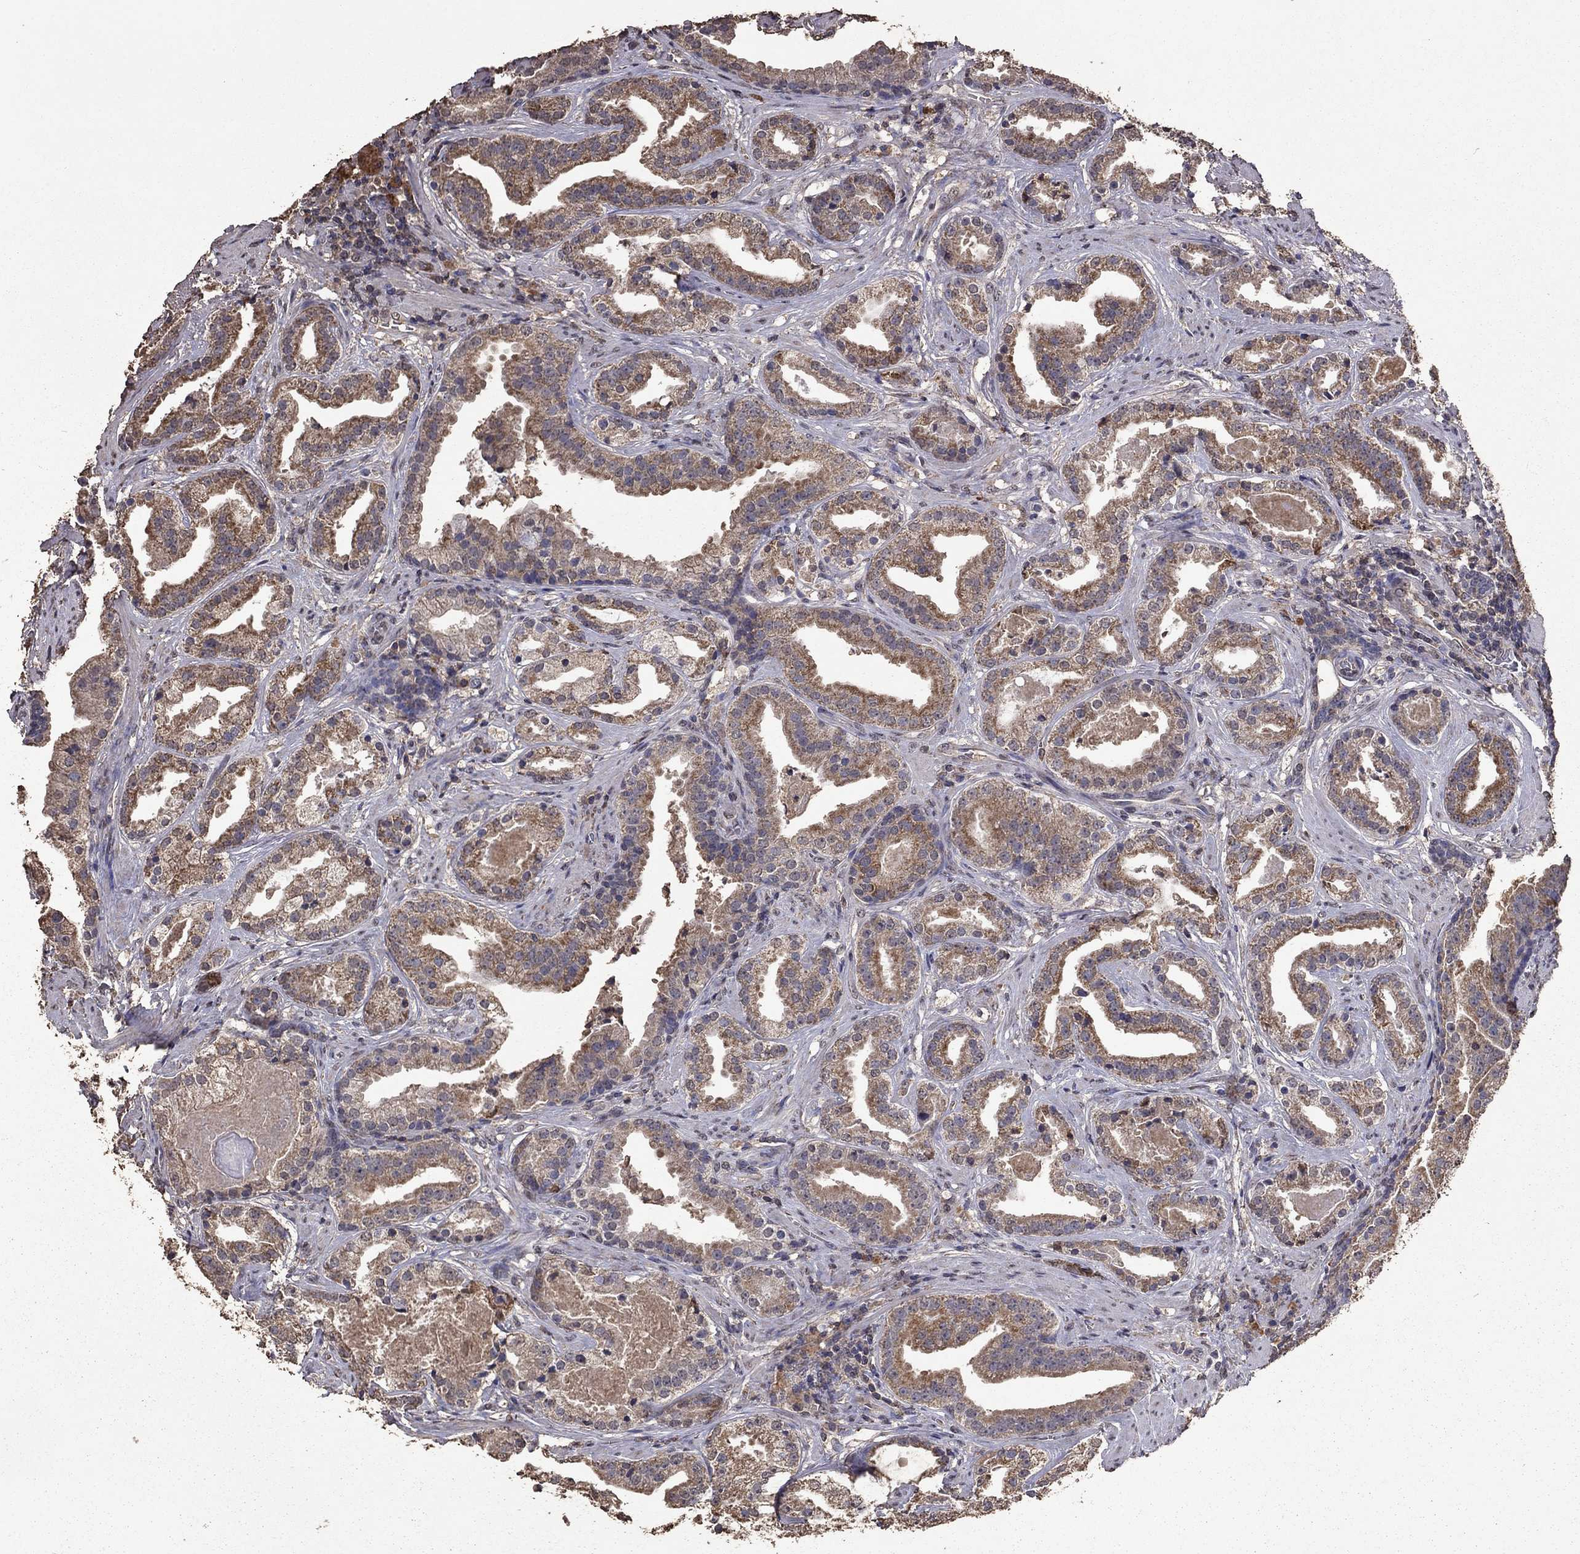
{"staining": {"intensity": "moderate", "quantity": ">75%", "location": "cytoplasmic/membranous"}, "tissue": "prostate cancer", "cell_type": "Tumor cells", "image_type": "cancer", "snomed": [{"axis": "morphology", "description": "Adenocarcinoma, NOS"}, {"axis": "morphology", "description": "Adenocarcinoma, High grade"}, {"axis": "topography", "description": "Prostate"}], "caption": "High-grade adenocarcinoma (prostate) stained with IHC demonstrates moderate cytoplasmic/membranous expression in approximately >75% of tumor cells.", "gene": "SERPINA5", "patient": {"sex": "male", "age": 64}}